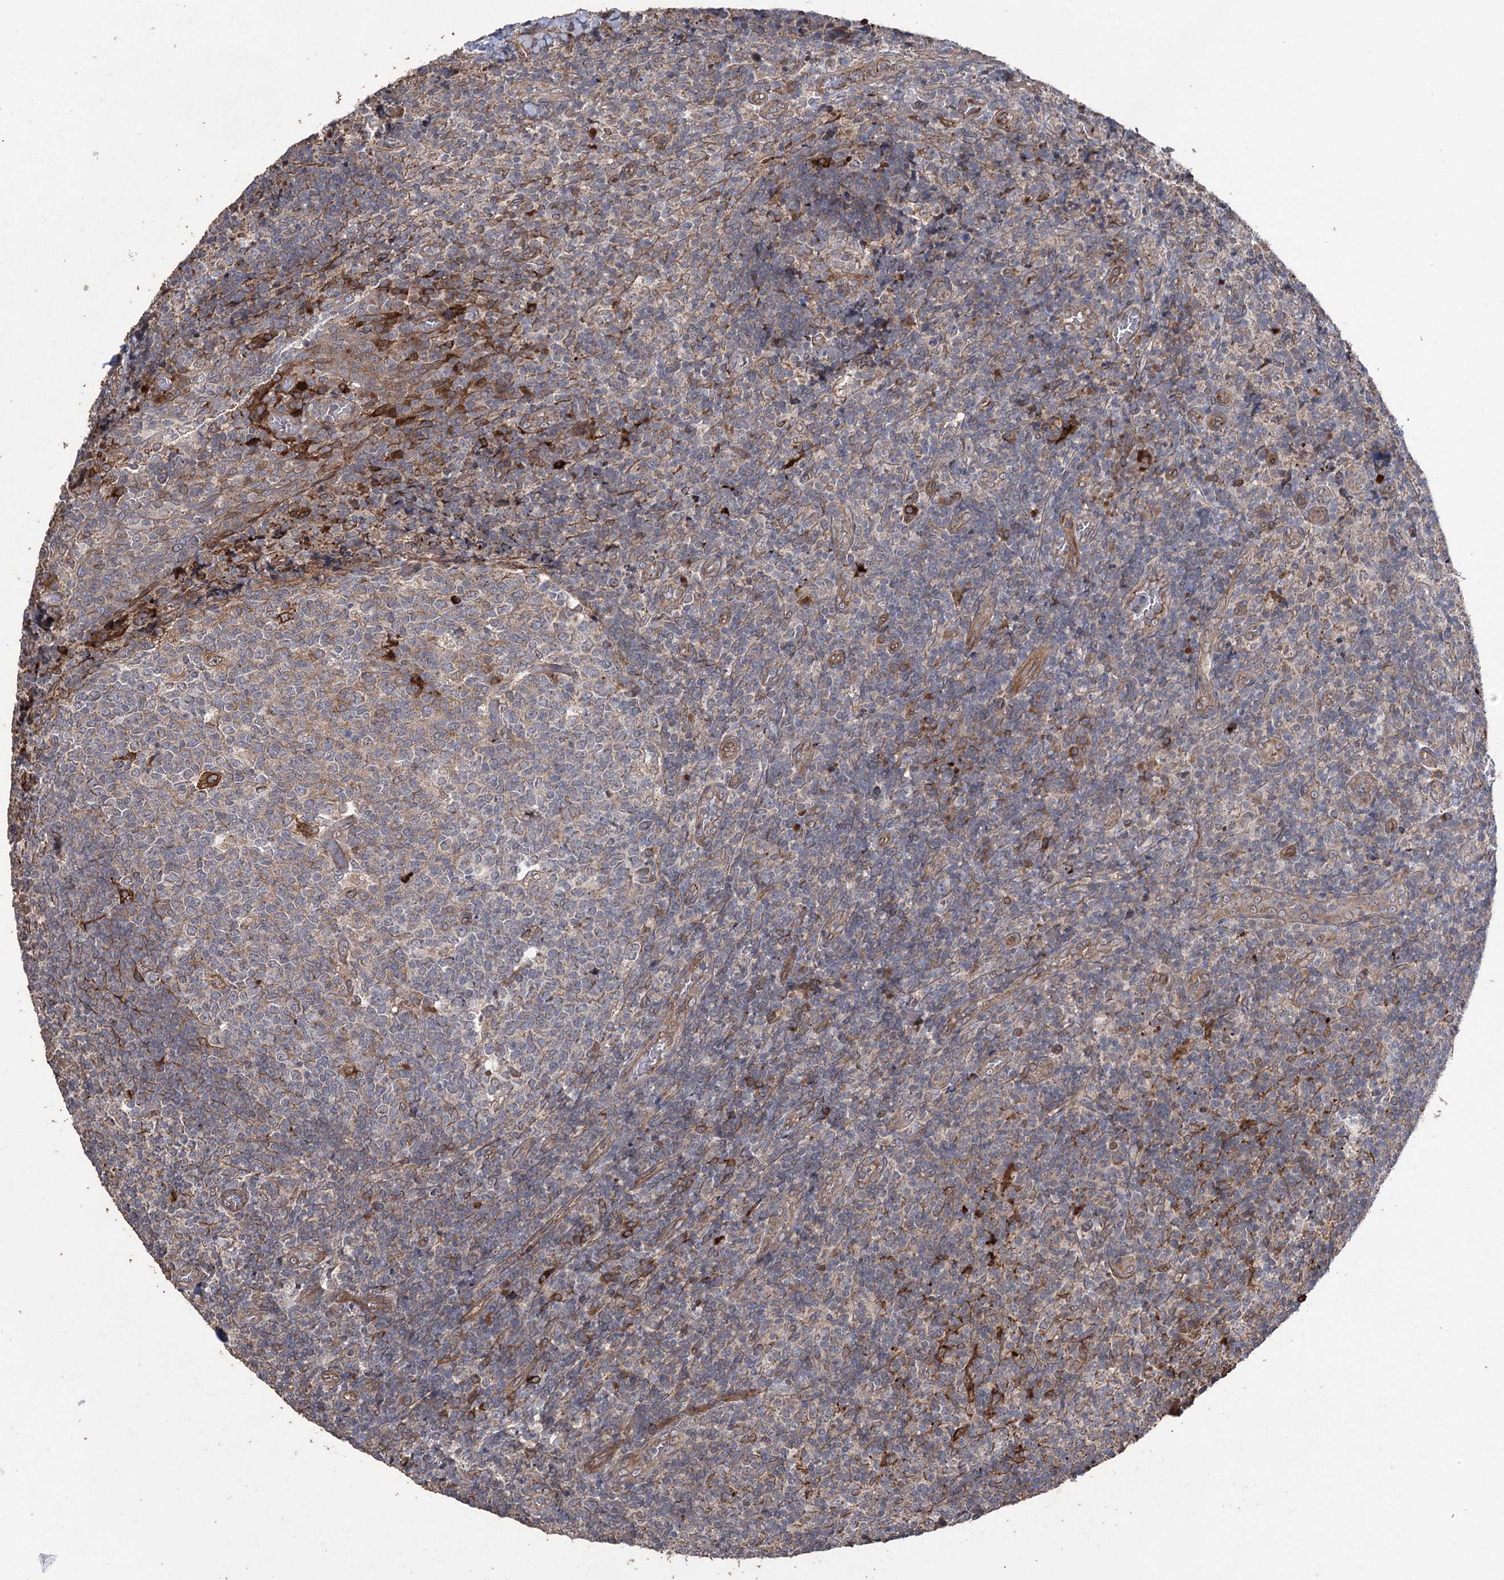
{"staining": {"intensity": "moderate", "quantity": "<25%", "location": "cytoplasmic/membranous"}, "tissue": "tonsil", "cell_type": "Germinal center cells", "image_type": "normal", "snomed": [{"axis": "morphology", "description": "Normal tissue, NOS"}, {"axis": "topography", "description": "Tonsil"}], "caption": "About <25% of germinal center cells in benign human tonsil reveal moderate cytoplasmic/membranous protein positivity as visualized by brown immunohistochemical staining.", "gene": "OTUD1", "patient": {"sex": "female", "age": 19}}